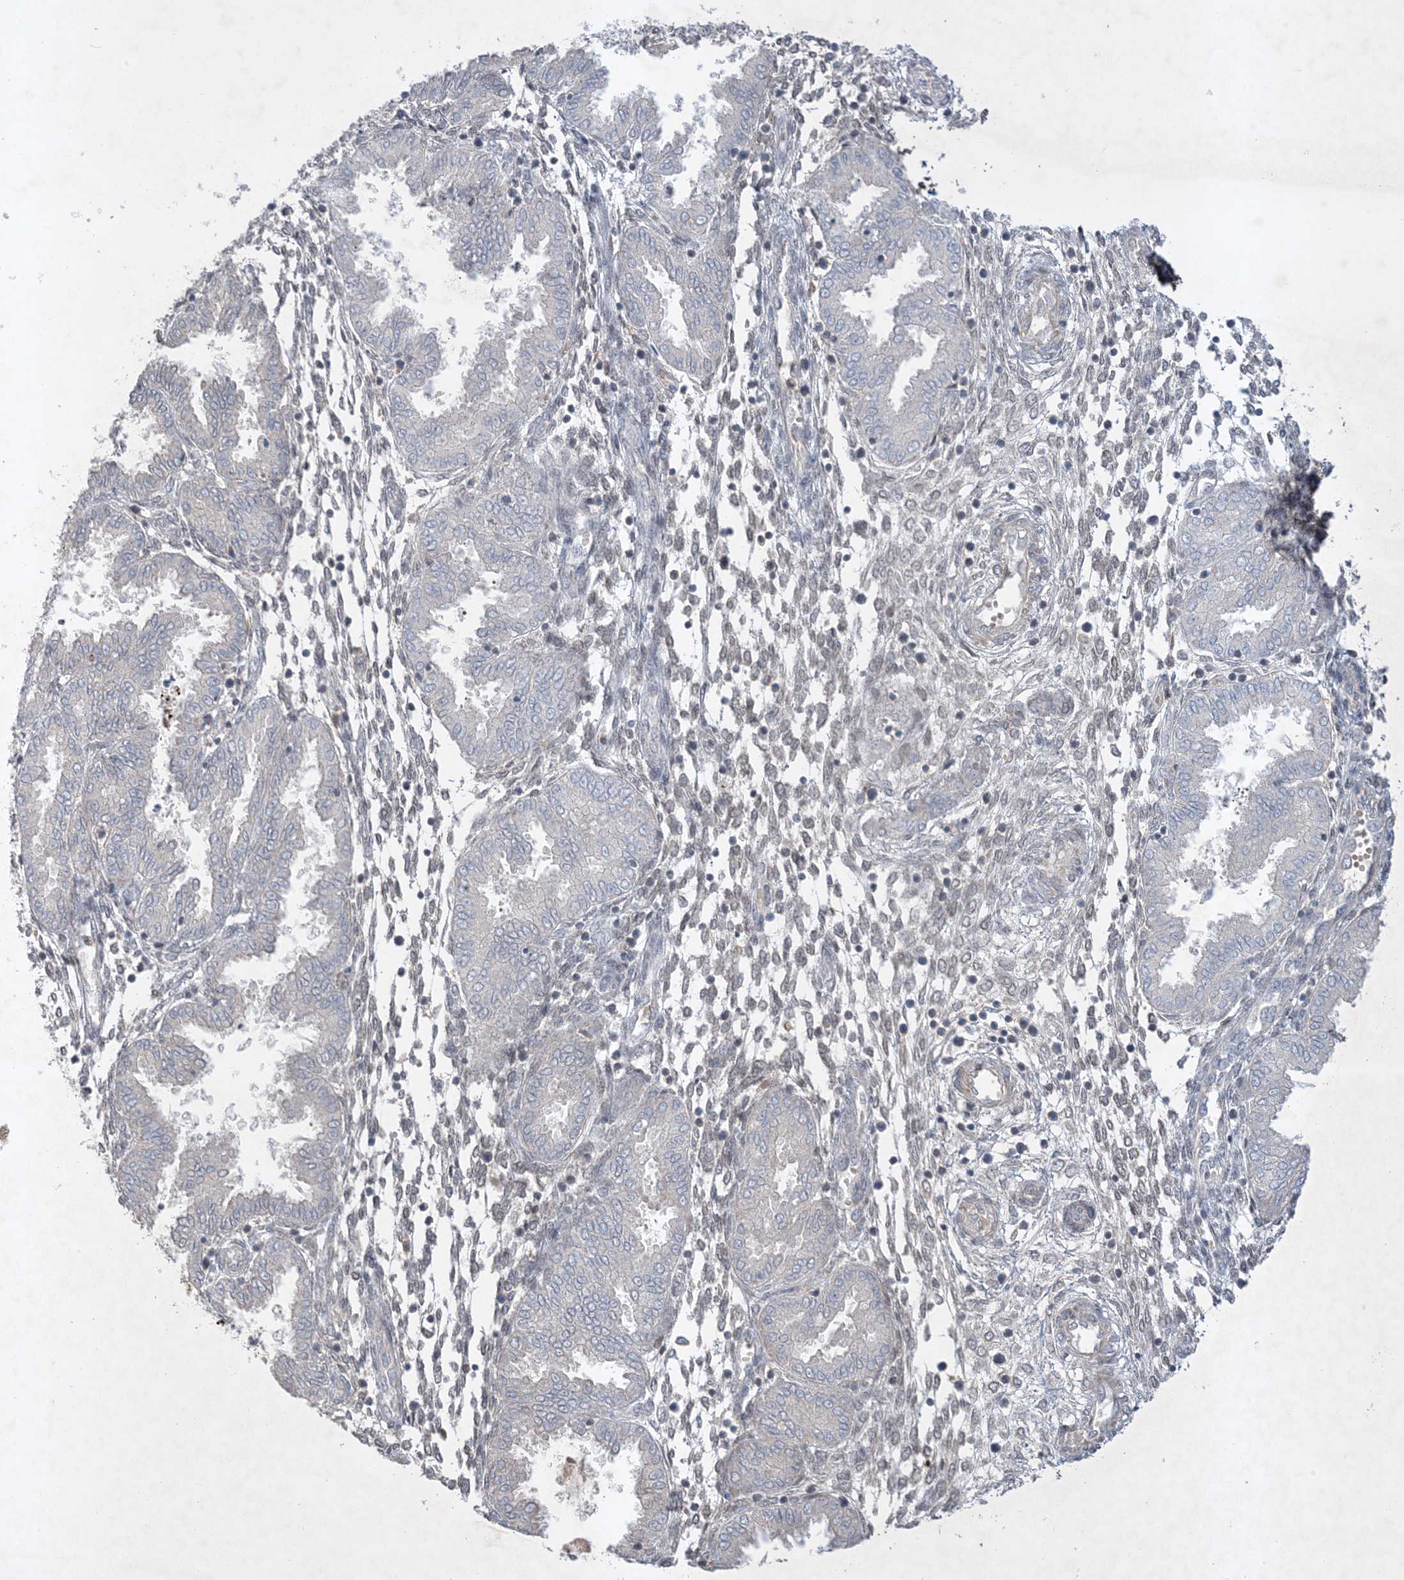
{"staining": {"intensity": "negative", "quantity": "none", "location": "none"}, "tissue": "endometrium", "cell_type": "Cells in endometrial stroma", "image_type": "normal", "snomed": [{"axis": "morphology", "description": "Normal tissue, NOS"}, {"axis": "topography", "description": "Endometrium"}], "caption": "Immunohistochemistry (IHC) of normal human endometrium exhibits no staining in cells in endometrial stroma.", "gene": "FNDC1", "patient": {"sex": "female", "age": 33}}